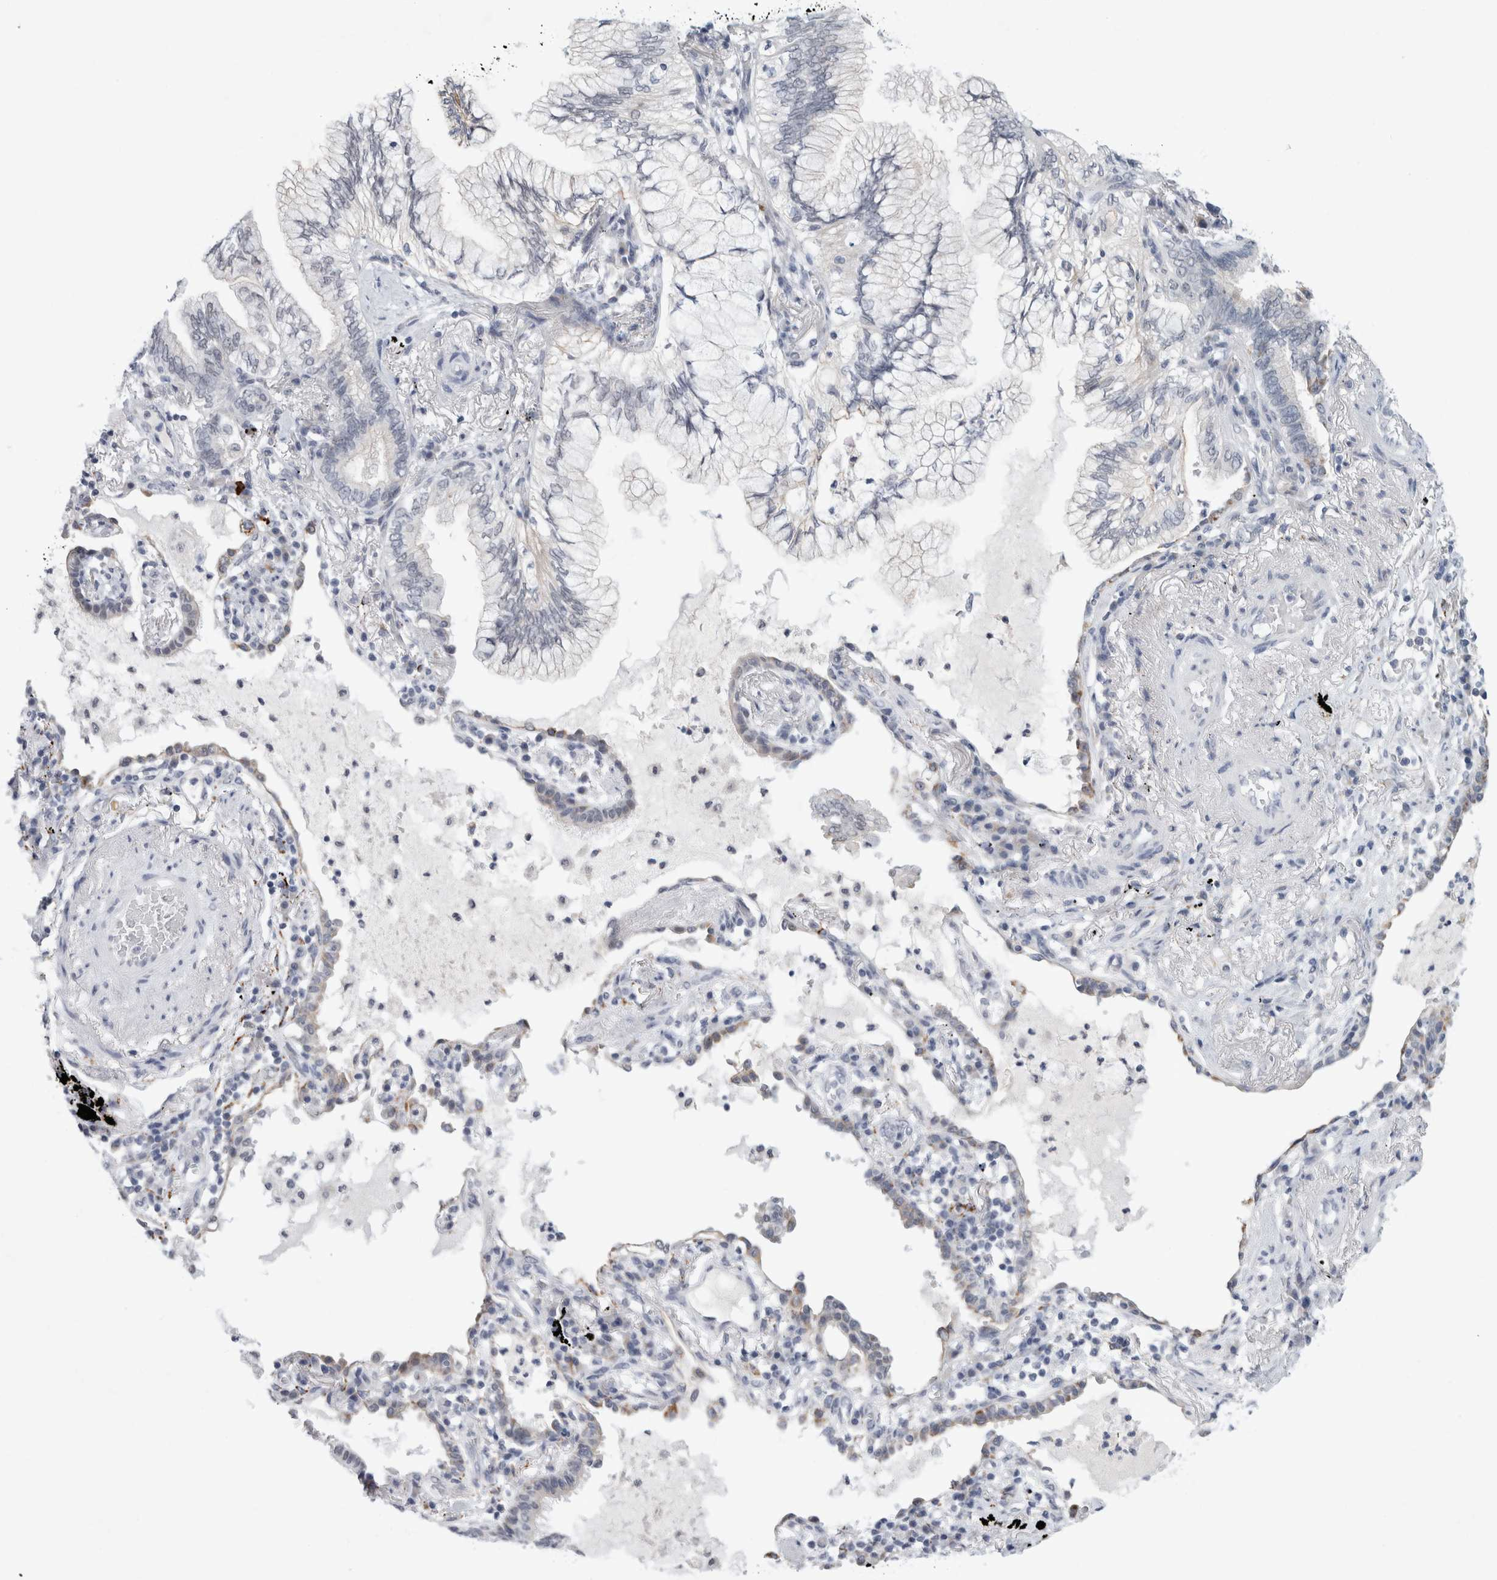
{"staining": {"intensity": "weak", "quantity": "<25%", "location": "cytoplasmic/membranous"}, "tissue": "lung cancer", "cell_type": "Tumor cells", "image_type": "cancer", "snomed": [{"axis": "morphology", "description": "Adenocarcinoma, NOS"}, {"axis": "topography", "description": "Lung"}], "caption": "This is a micrograph of IHC staining of adenocarcinoma (lung), which shows no expression in tumor cells.", "gene": "NIPA1", "patient": {"sex": "female", "age": 70}}